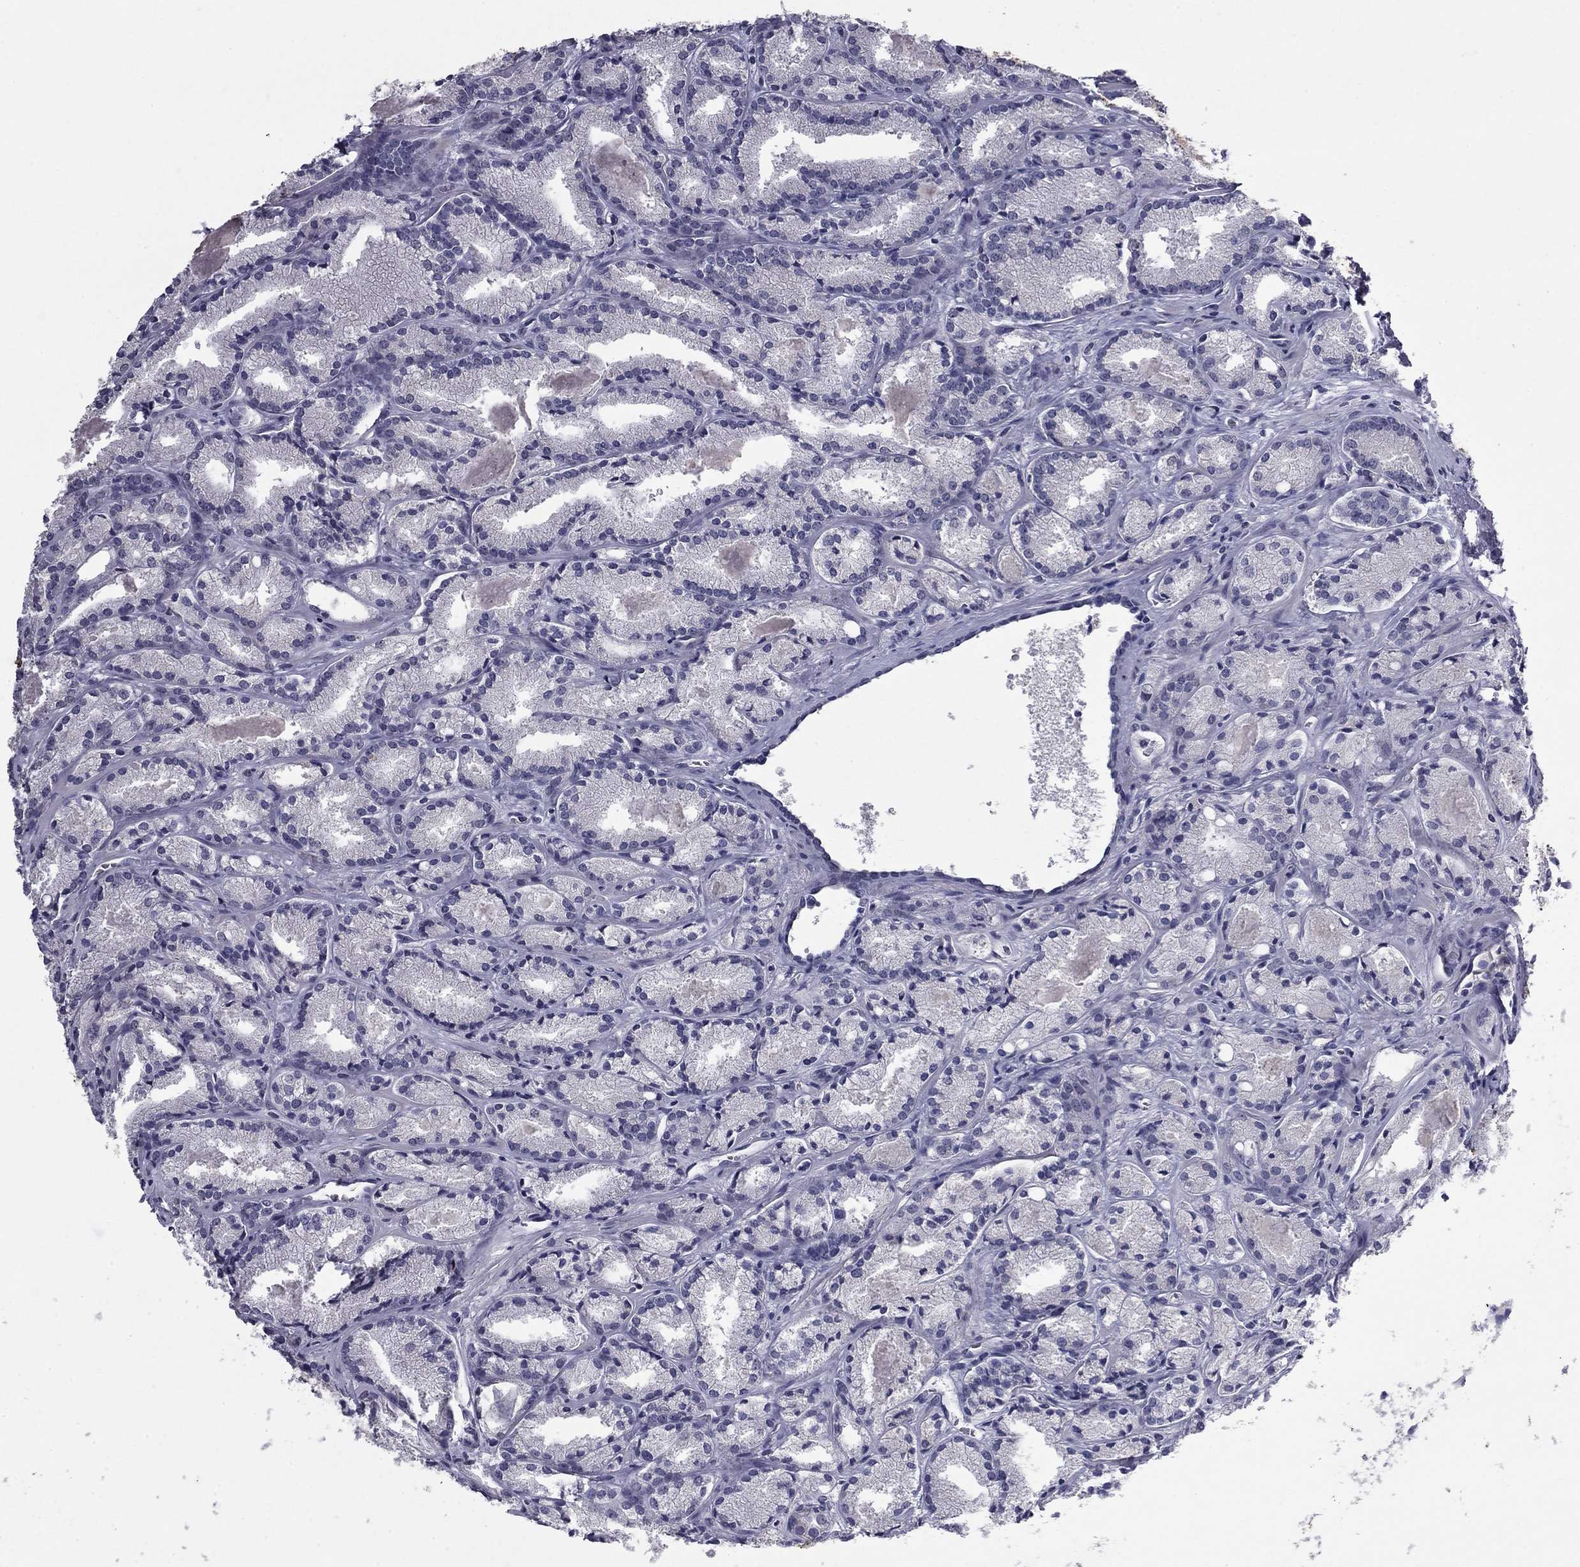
{"staining": {"intensity": "negative", "quantity": "none", "location": "none"}, "tissue": "prostate cancer", "cell_type": "Tumor cells", "image_type": "cancer", "snomed": [{"axis": "morphology", "description": "Adenocarcinoma, NOS"}, {"axis": "morphology", "description": "Adenocarcinoma, High grade"}, {"axis": "topography", "description": "Prostate"}], "caption": "High power microscopy micrograph of an IHC image of prostate cancer, revealing no significant staining in tumor cells. (DAB (3,3'-diaminobenzidine) immunohistochemistry with hematoxylin counter stain).", "gene": "PRRT2", "patient": {"sex": "male", "age": 70}}